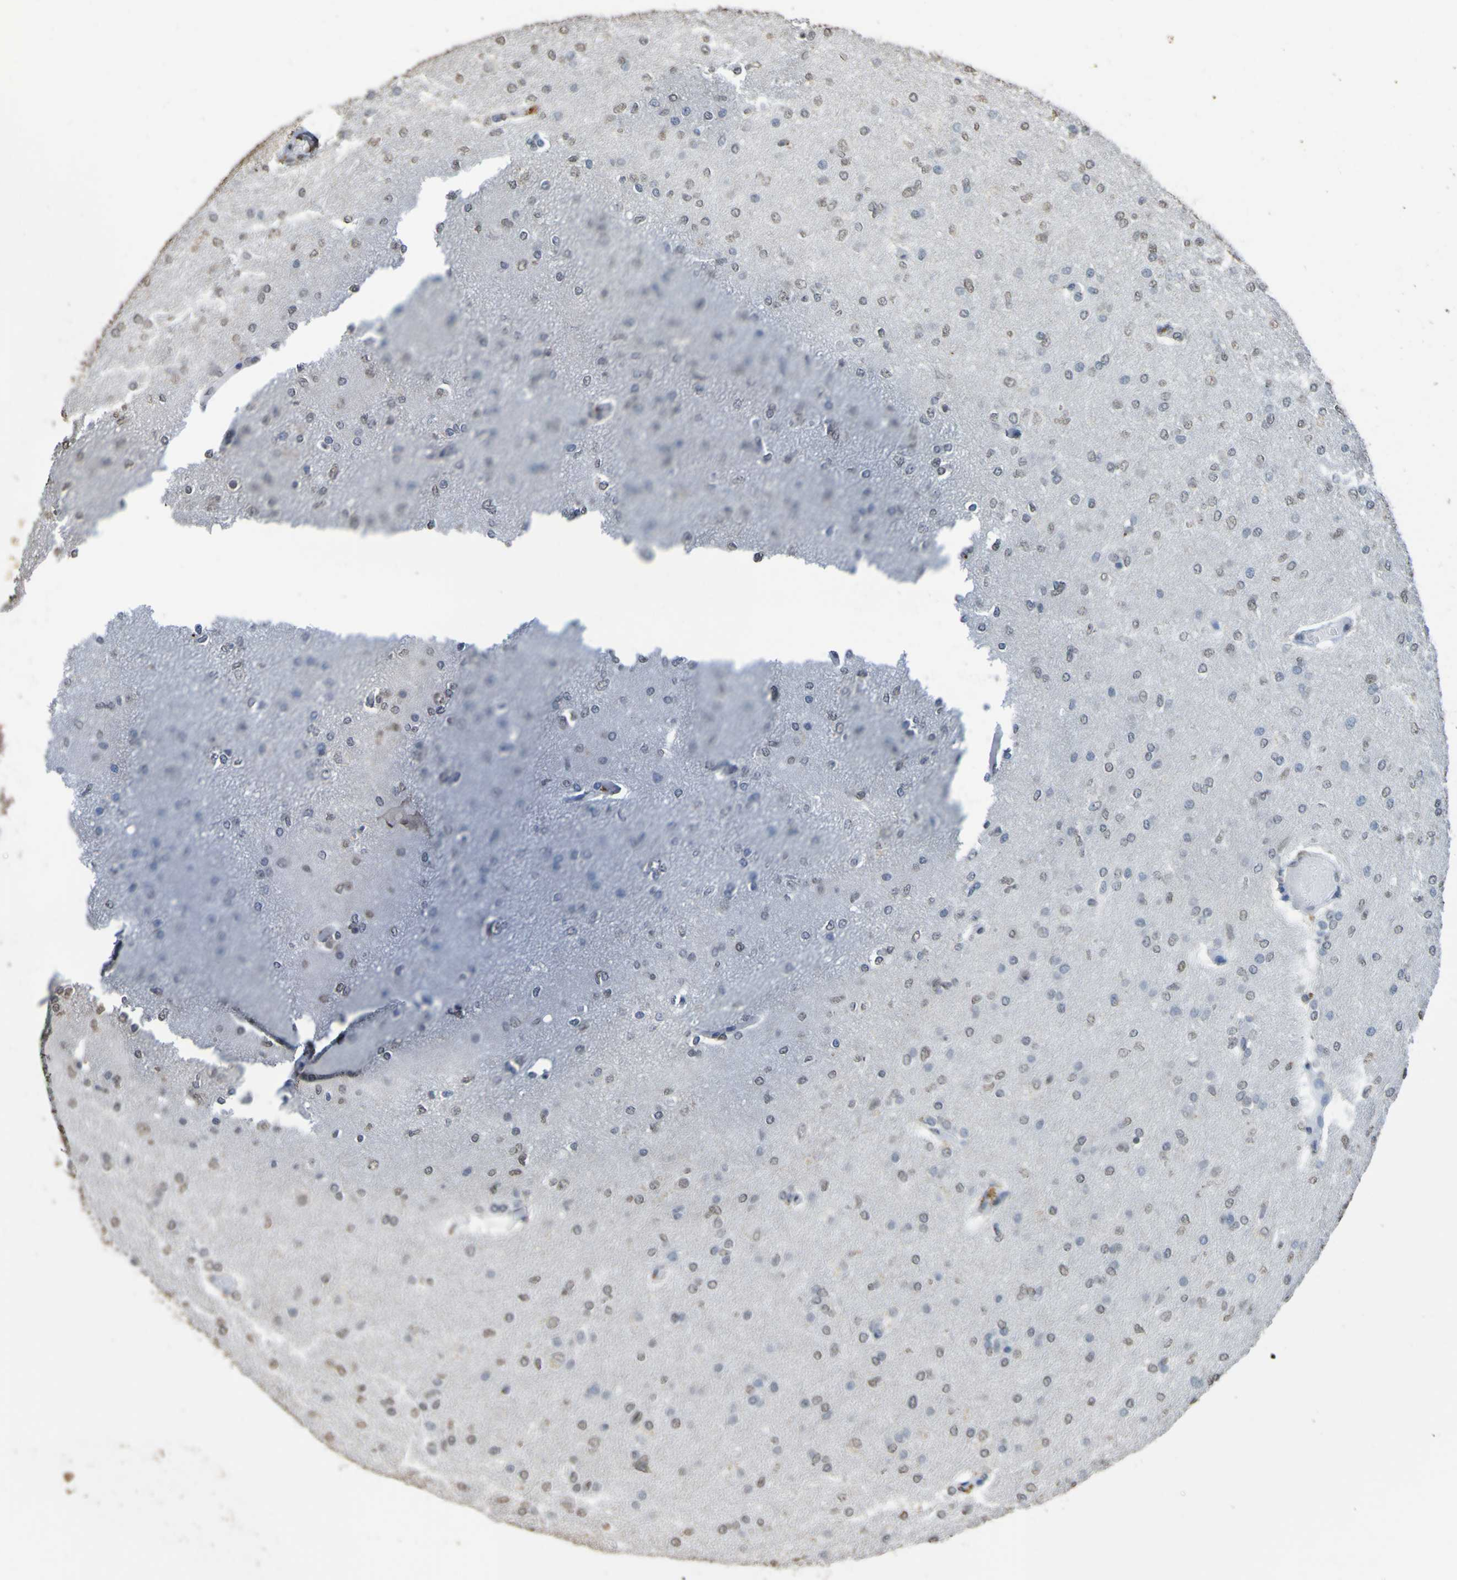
{"staining": {"intensity": "weak", "quantity": "25%-75%", "location": "nuclear"}, "tissue": "glioma", "cell_type": "Tumor cells", "image_type": "cancer", "snomed": [{"axis": "morphology", "description": "Glioma, malignant, High grade"}, {"axis": "topography", "description": "Cerebral cortex"}], "caption": "Malignant glioma (high-grade) stained with a brown dye demonstrates weak nuclear positive staining in about 25%-75% of tumor cells.", "gene": "ALKBH2", "patient": {"sex": "female", "age": 36}}